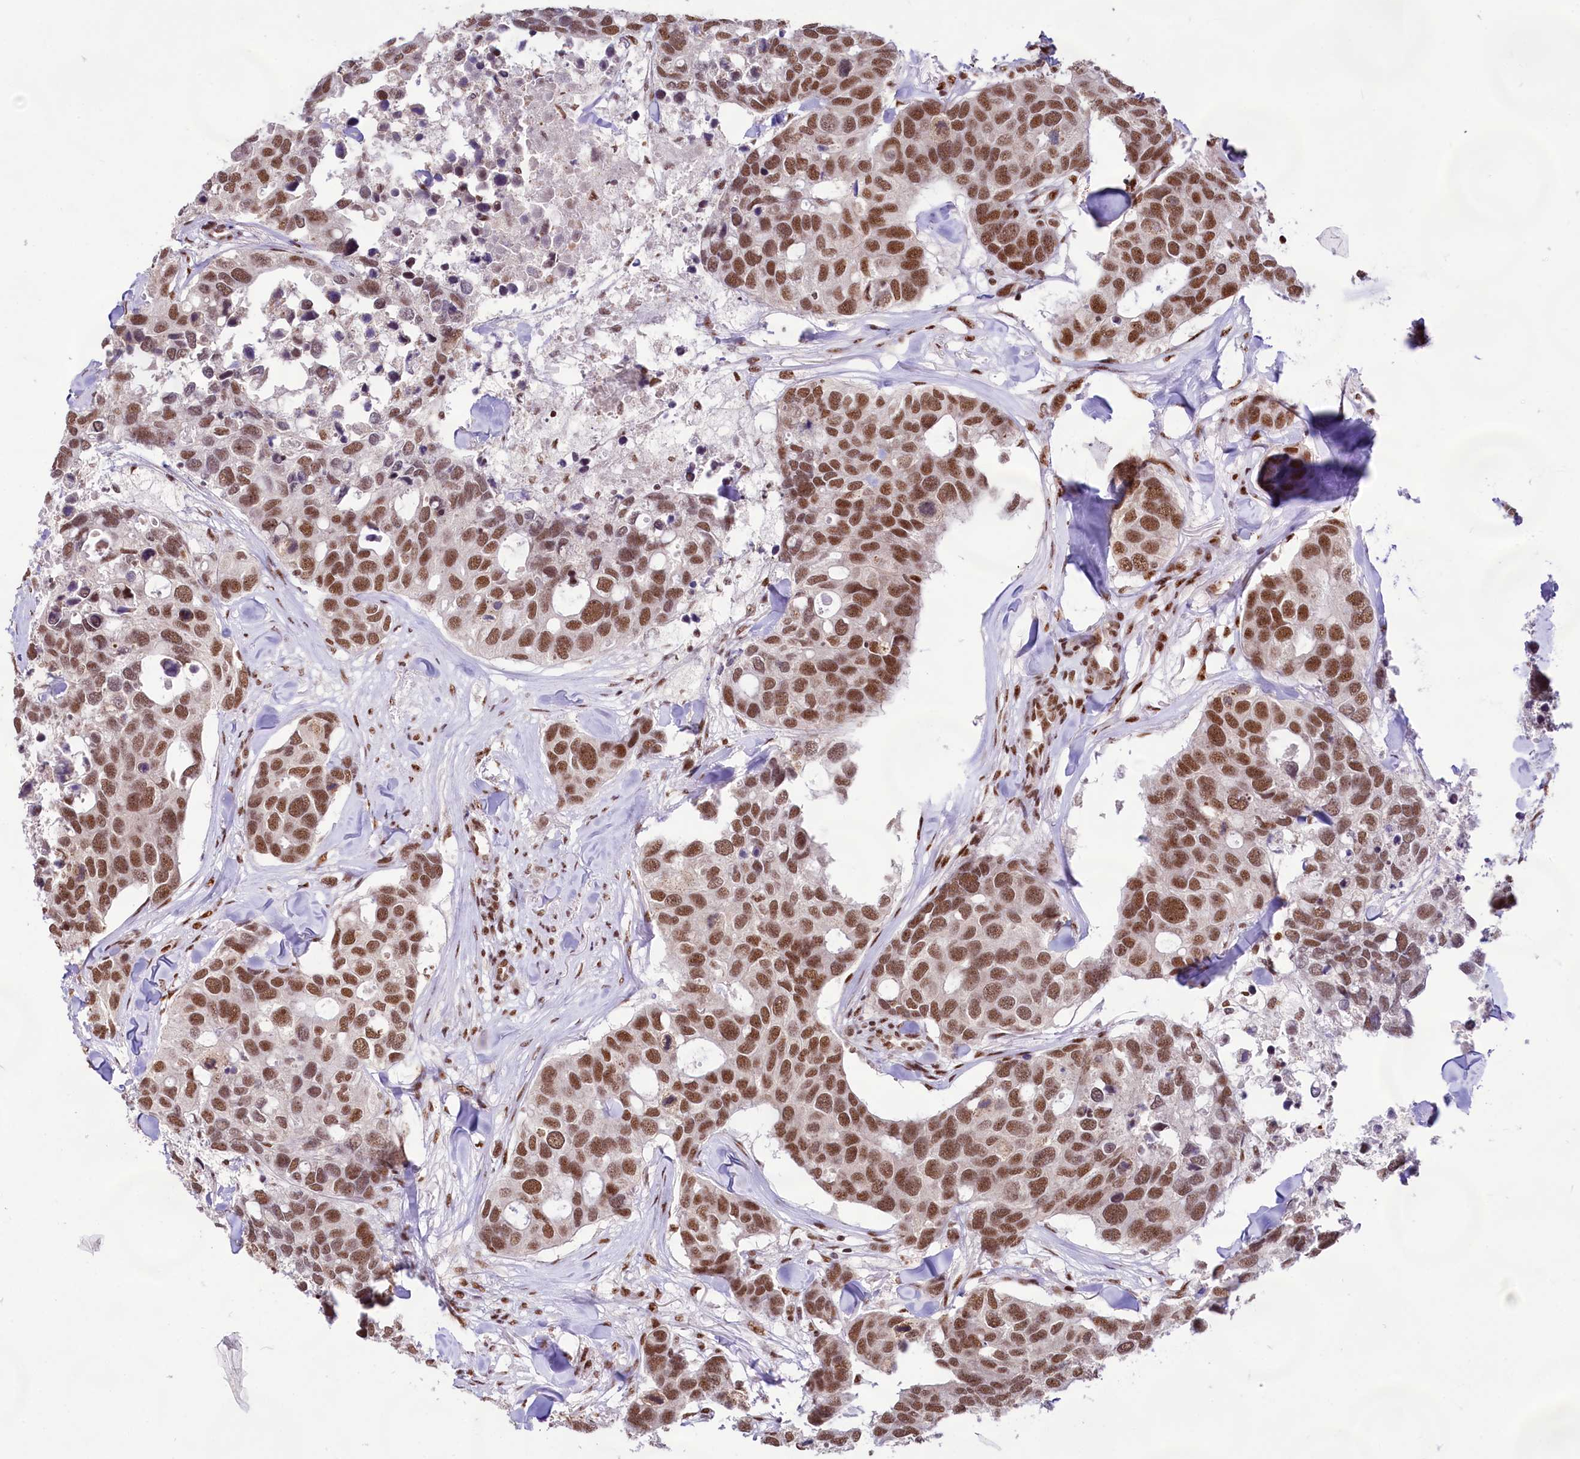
{"staining": {"intensity": "moderate", "quantity": ">75%", "location": "nuclear"}, "tissue": "breast cancer", "cell_type": "Tumor cells", "image_type": "cancer", "snomed": [{"axis": "morphology", "description": "Duct carcinoma"}, {"axis": "topography", "description": "Breast"}], "caption": "Human breast cancer stained with a brown dye demonstrates moderate nuclear positive staining in approximately >75% of tumor cells.", "gene": "HIRA", "patient": {"sex": "female", "age": 83}}